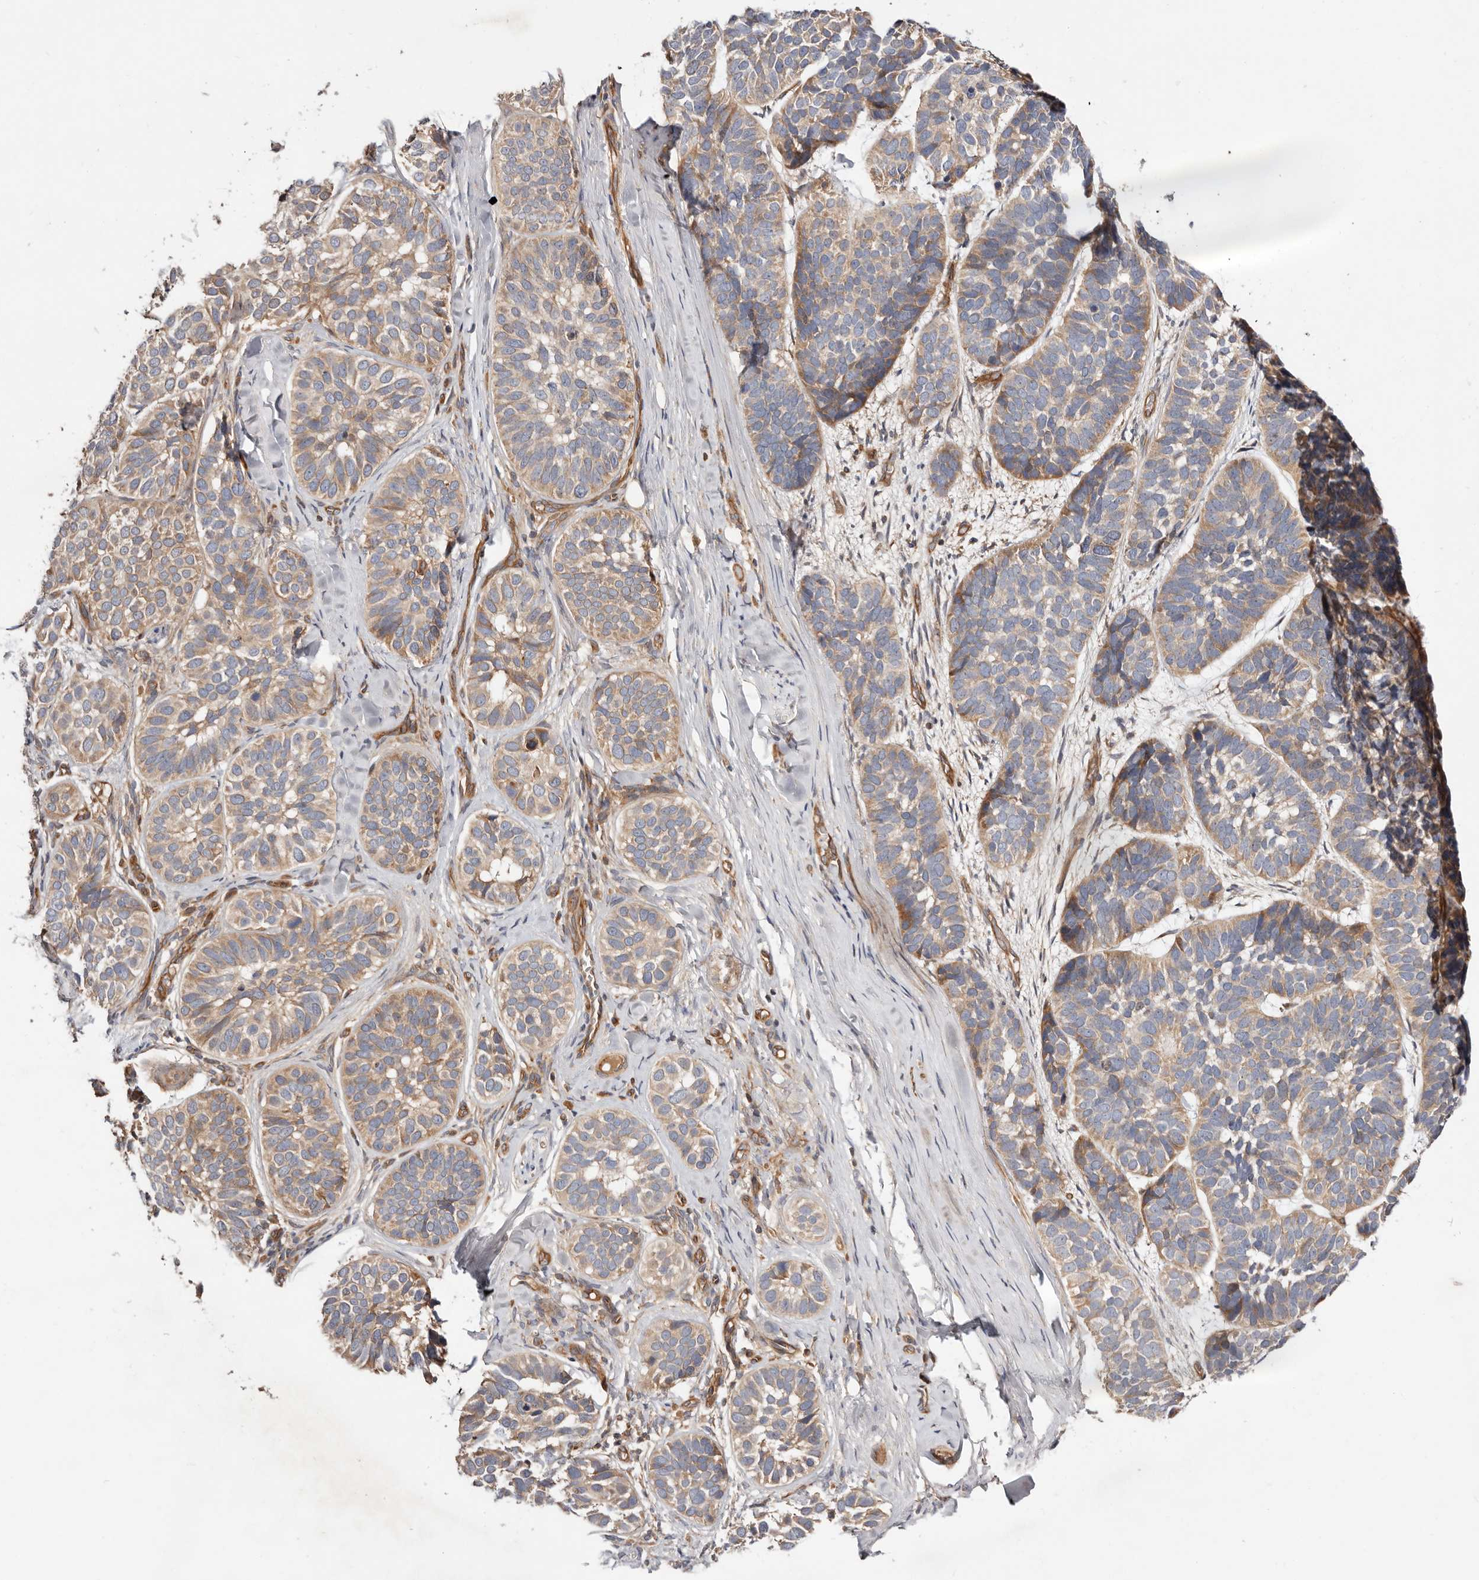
{"staining": {"intensity": "moderate", "quantity": "25%-75%", "location": "cytoplasmic/membranous"}, "tissue": "skin cancer", "cell_type": "Tumor cells", "image_type": "cancer", "snomed": [{"axis": "morphology", "description": "Basal cell carcinoma"}, {"axis": "topography", "description": "Skin"}], "caption": "Brown immunohistochemical staining in human basal cell carcinoma (skin) shows moderate cytoplasmic/membranous positivity in about 25%-75% of tumor cells. (DAB = brown stain, brightfield microscopy at high magnification).", "gene": "MACF1", "patient": {"sex": "male", "age": 62}}